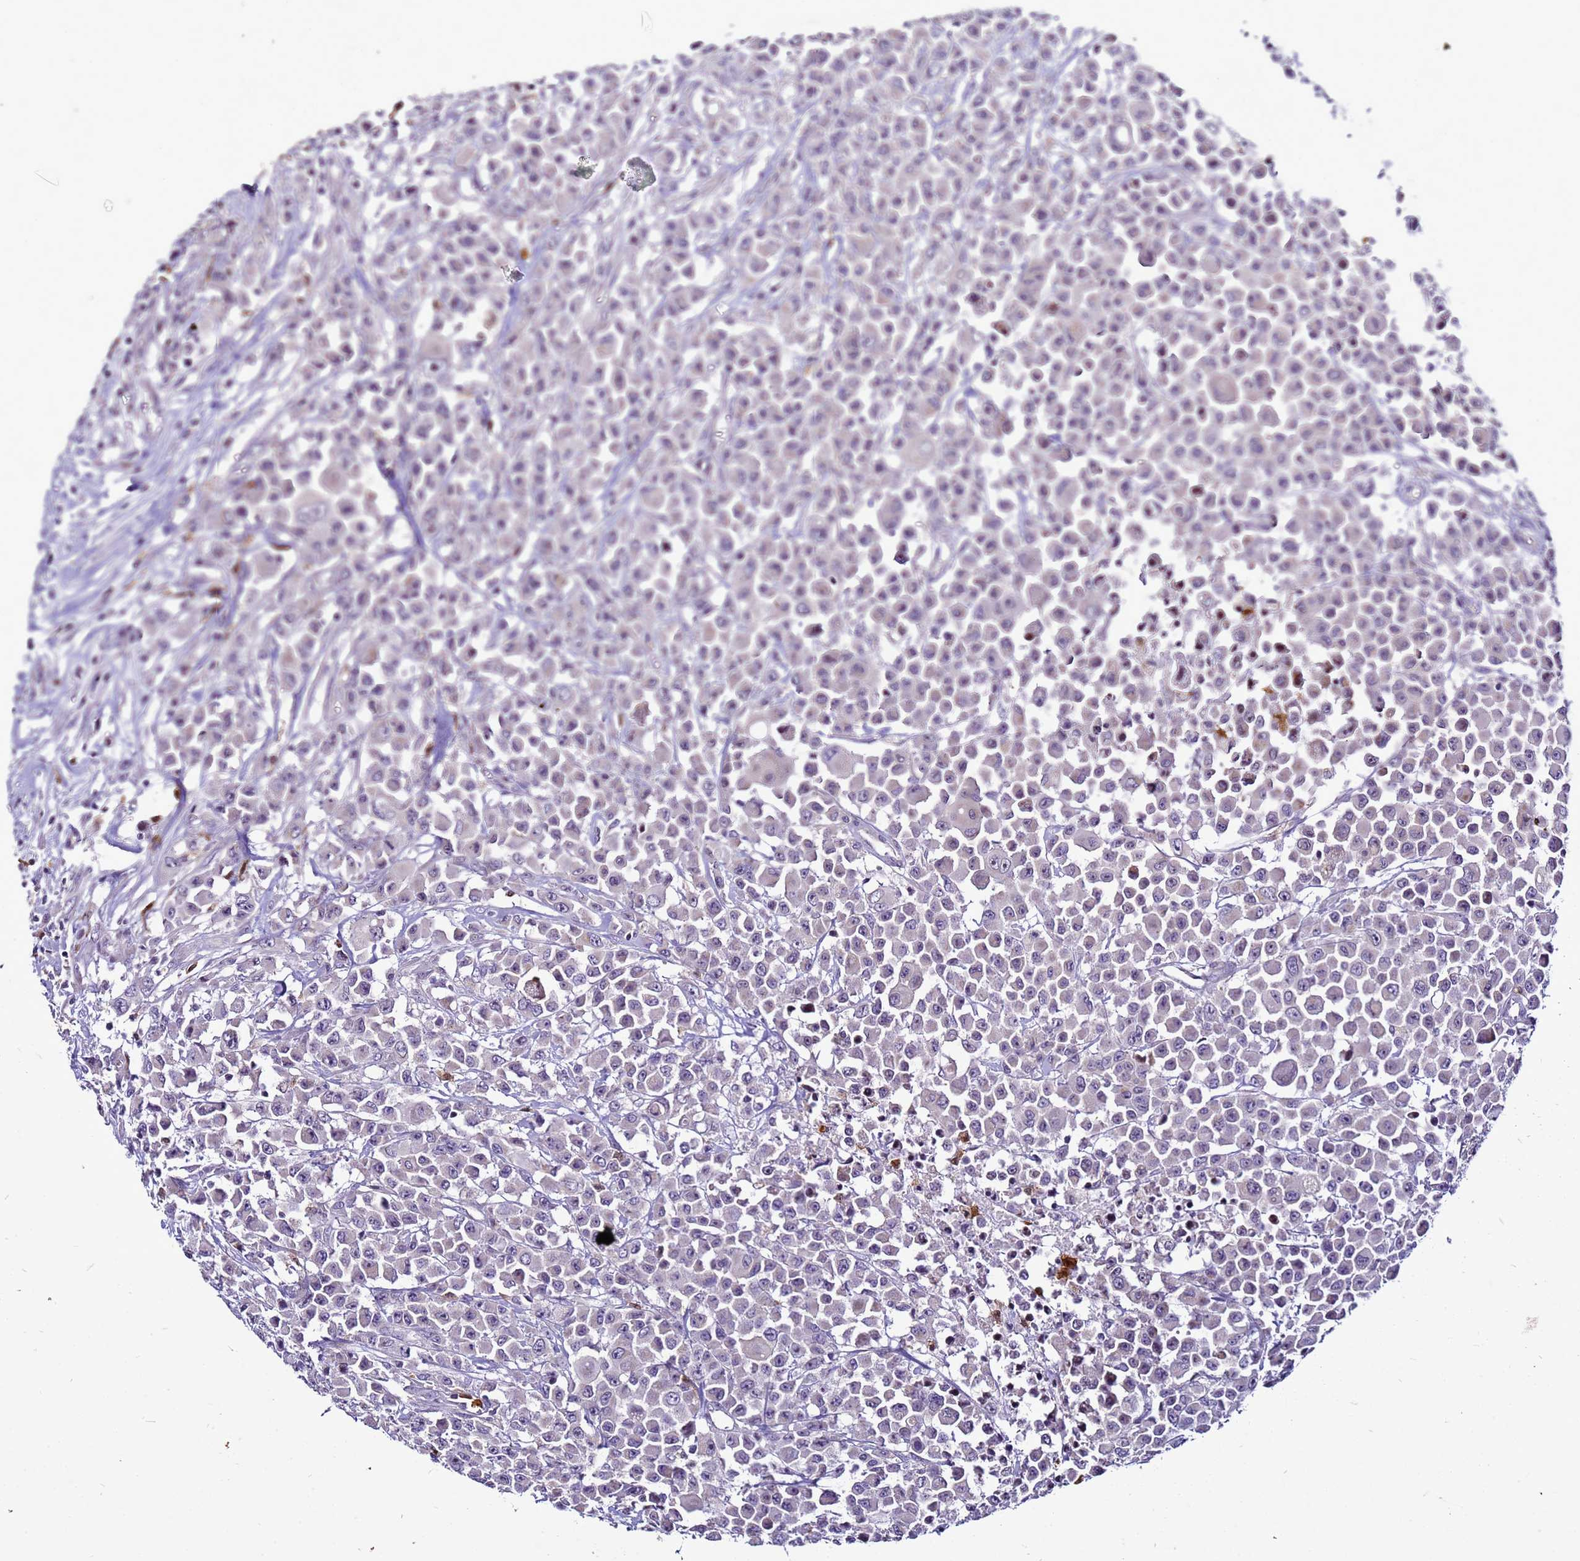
{"staining": {"intensity": "negative", "quantity": "none", "location": "none"}, "tissue": "colorectal cancer", "cell_type": "Tumor cells", "image_type": "cancer", "snomed": [{"axis": "morphology", "description": "Adenocarcinoma, NOS"}, {"axis": "topography", "description": "Colon"}], "caption": "This is an immunohistochemistry histopathology image of human colorectal adenocarcinoma. There is no staining in tumor cells.", "gene": "VPS4B", "patient": {"sex": "male", "age": 51}}